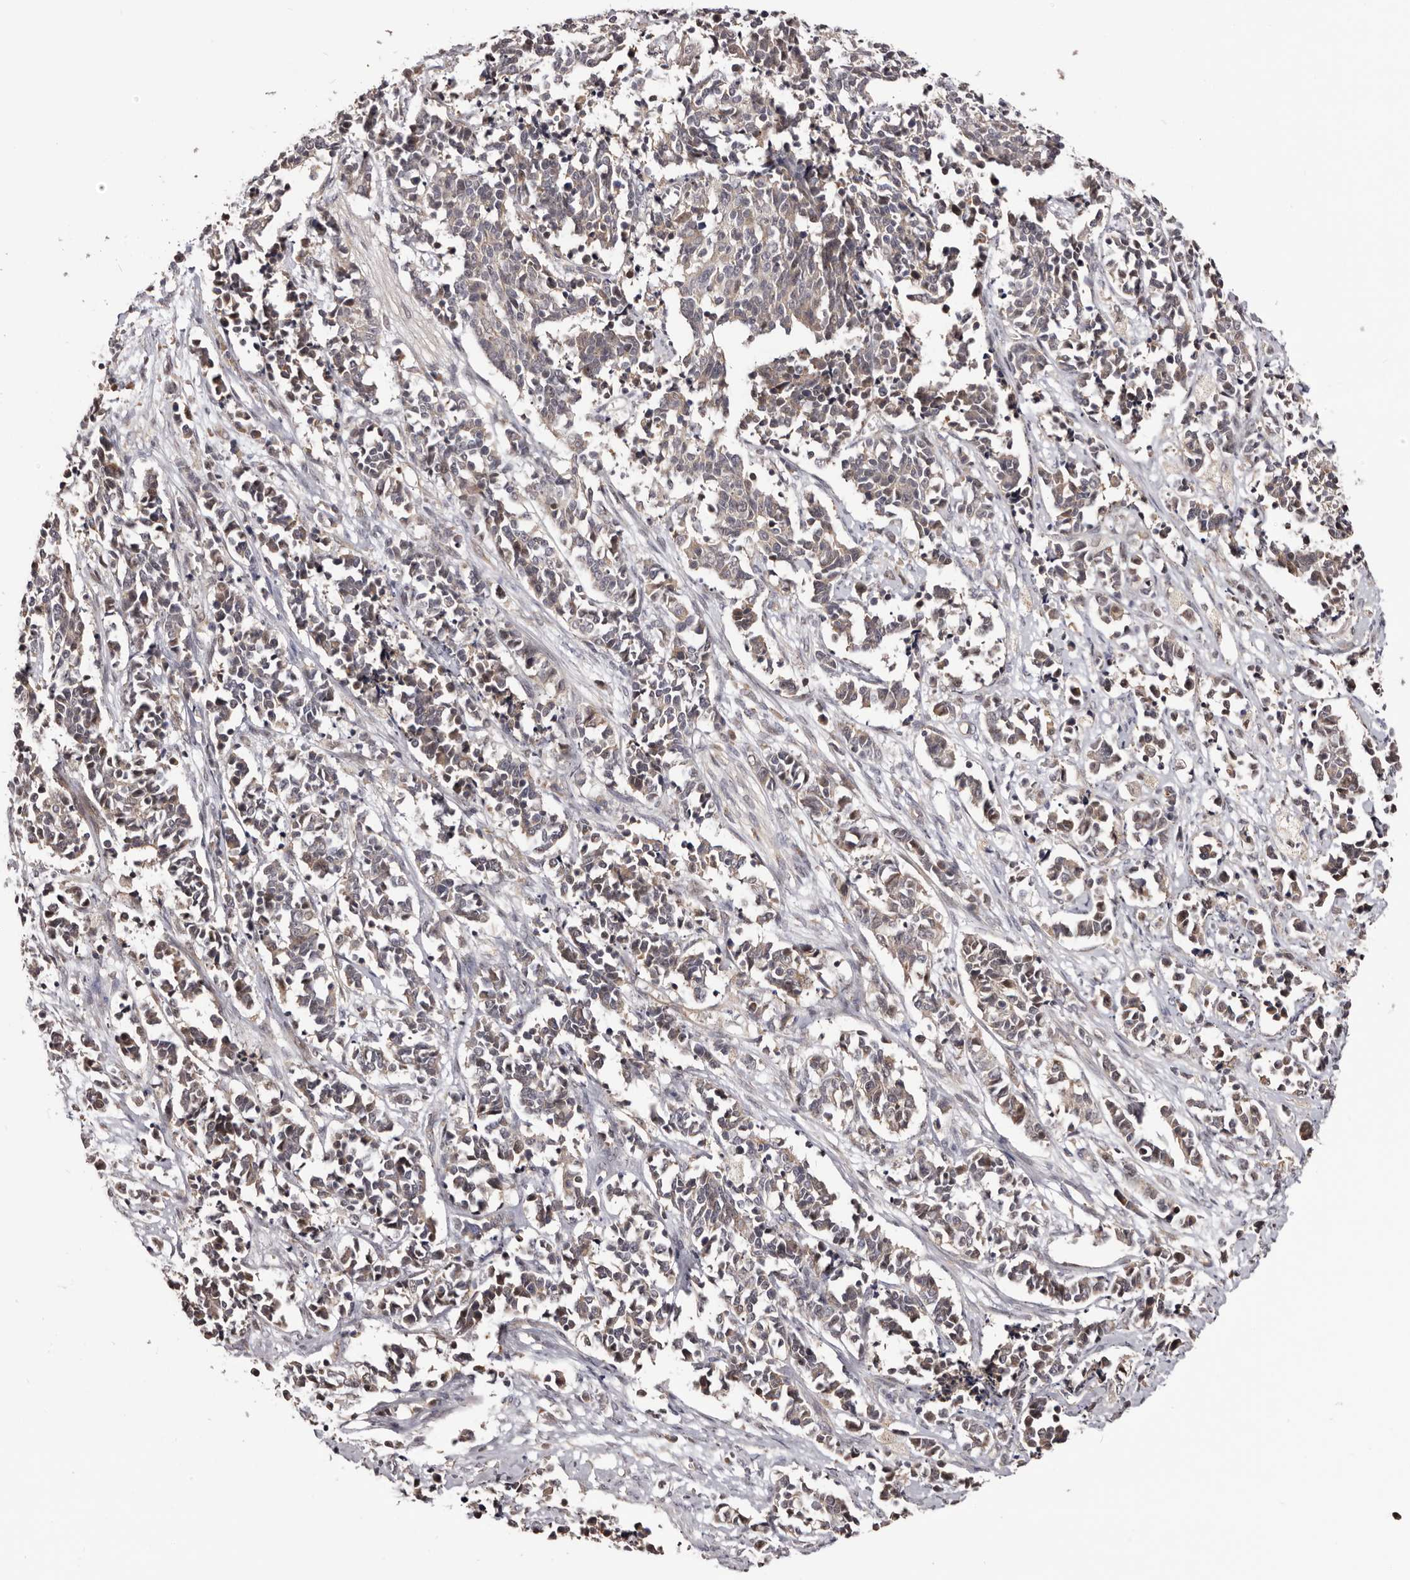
{"staining": {"intensity": "negative", "quantity": "none", "location": "none"}, "tissue": "cervical cancer", "cell_type": "Tumor cells", "image_type": "cancer", "snomed": [{"axis": "morphology", "description": "Normal tissue, NOS"}, {"axis": "morphology", "description": "Squamous cell carcinoma, NOS"}, {"axis": "topography", "description": "Cervix"}], "caption": "Human cervical squamous cell carcinoma stained for a protein using immunohistochemistry reveals no expression in tumor cells.", "gene": "NOL12", "patient": {"sex": "female", "age": 35}}